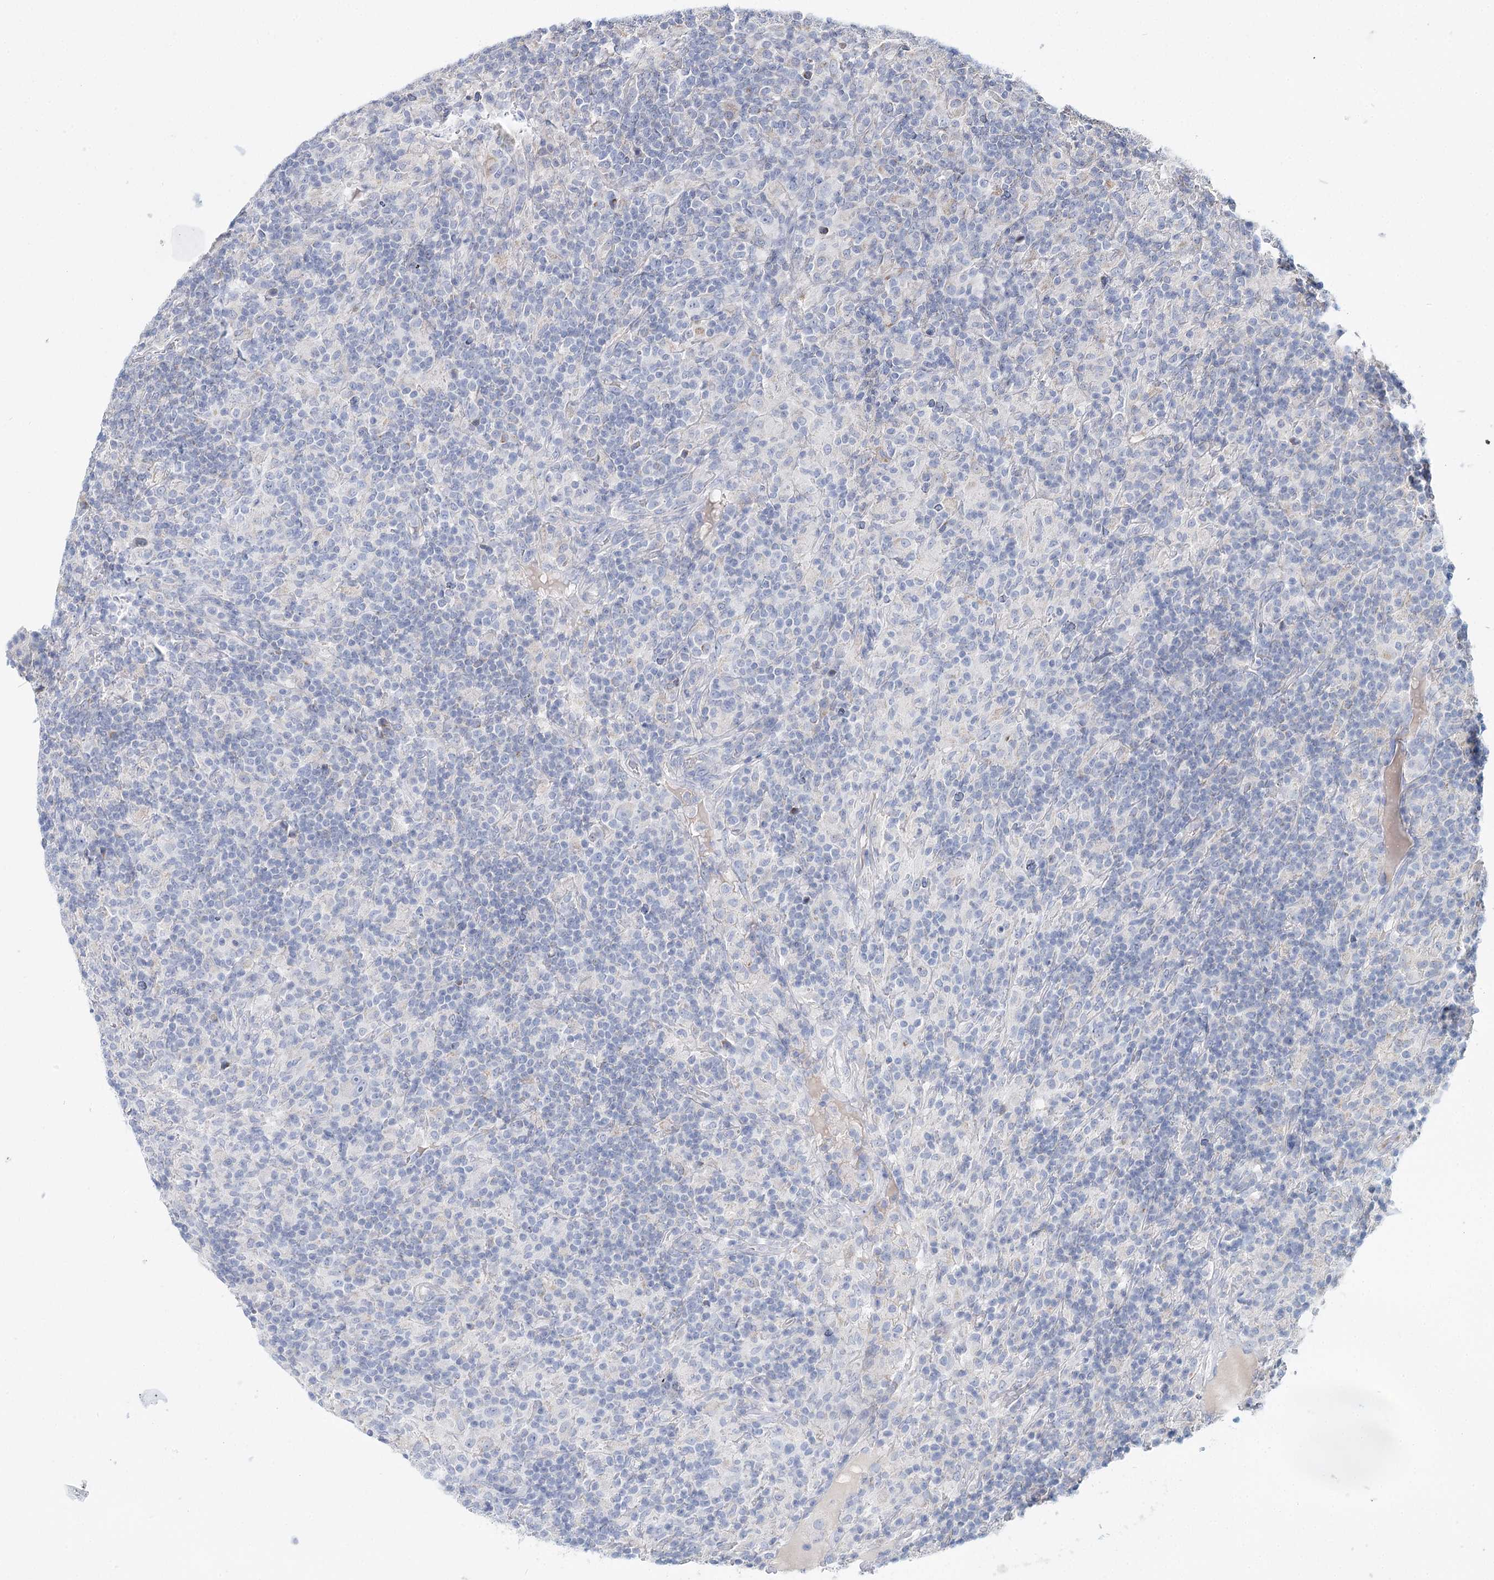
{"staining": {"intensity": "negative", "quantity": "none", "location": "none"}, "tissue": "lymphoma", "cell_type": "Tumor cells", "image_type": "cancer", "snomed": [{"axis": "morphology", "description": "Hodgkin's disease, NOS"}, {"axis": "topography", "description": "Lymph node"}], "caption": "DAB (3,3'-diaminobenzidine) immunohistochemical staining of Hodgkin's disease exhibits no significant staining in tumor cells.", "gene": "ARHGAP44", "patient": {"sex": "male", "age": 70}}